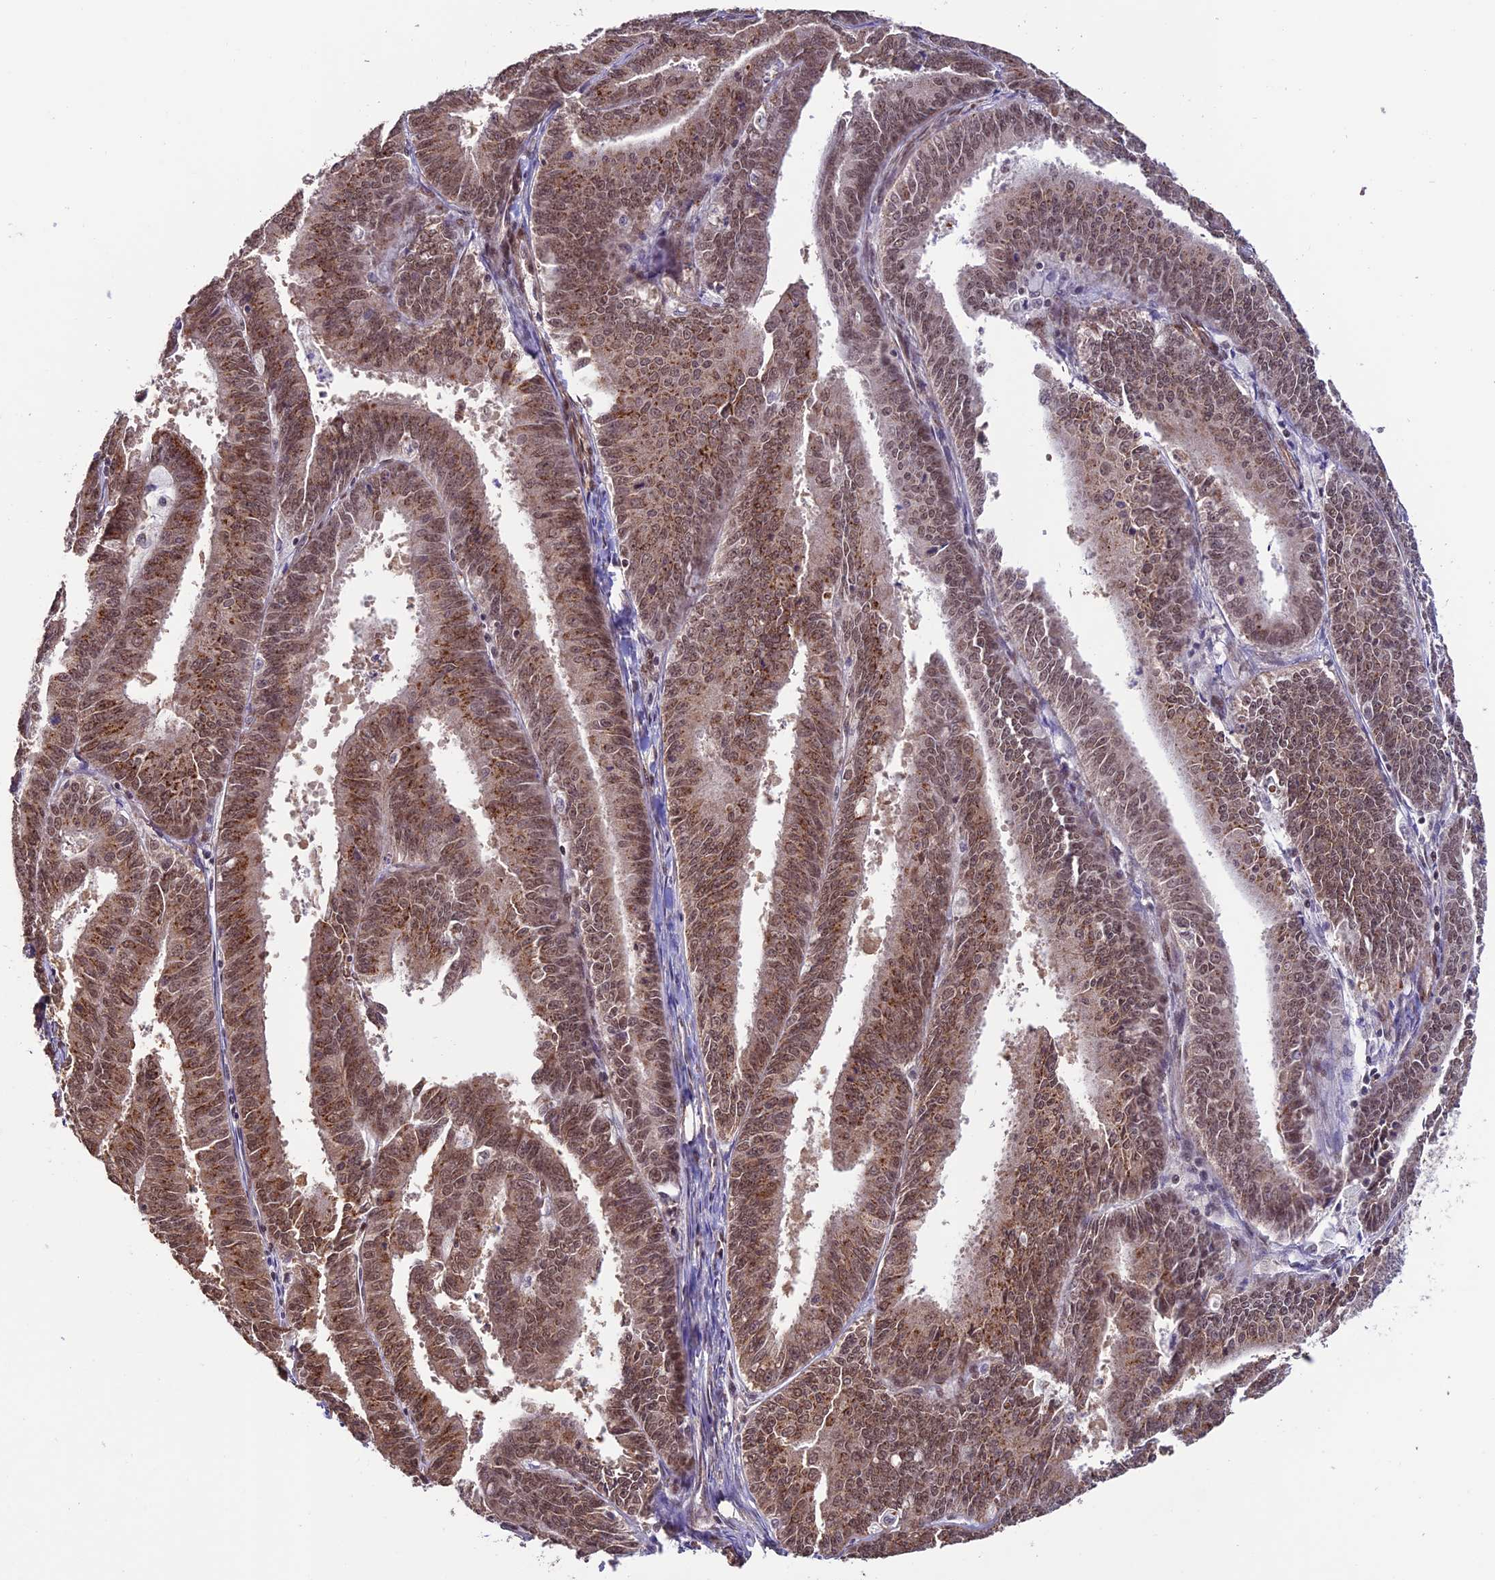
{"staining": {"intensity": "moderate", "quantity": ">75%", "location": "cytoplasmic/membranous,nuclear"}, "tissue": "endometrial cancer", "cell_type": "Tumor cells", "image_type": "cancer", "snomed": [{"axis": "morphology", "description": "Adenocarcinoma, NOS"}, {"axis": "topography", "description": "Endometrium"}], "caption": "IHC of endometrial adenocarcinoma reveals medium levels of moderate cytoplasmic/membranous and nuclear expression in about >75% of tumor cells.", "gene": "CABIN1", "patient": {"sex": "female", "age": 73}}